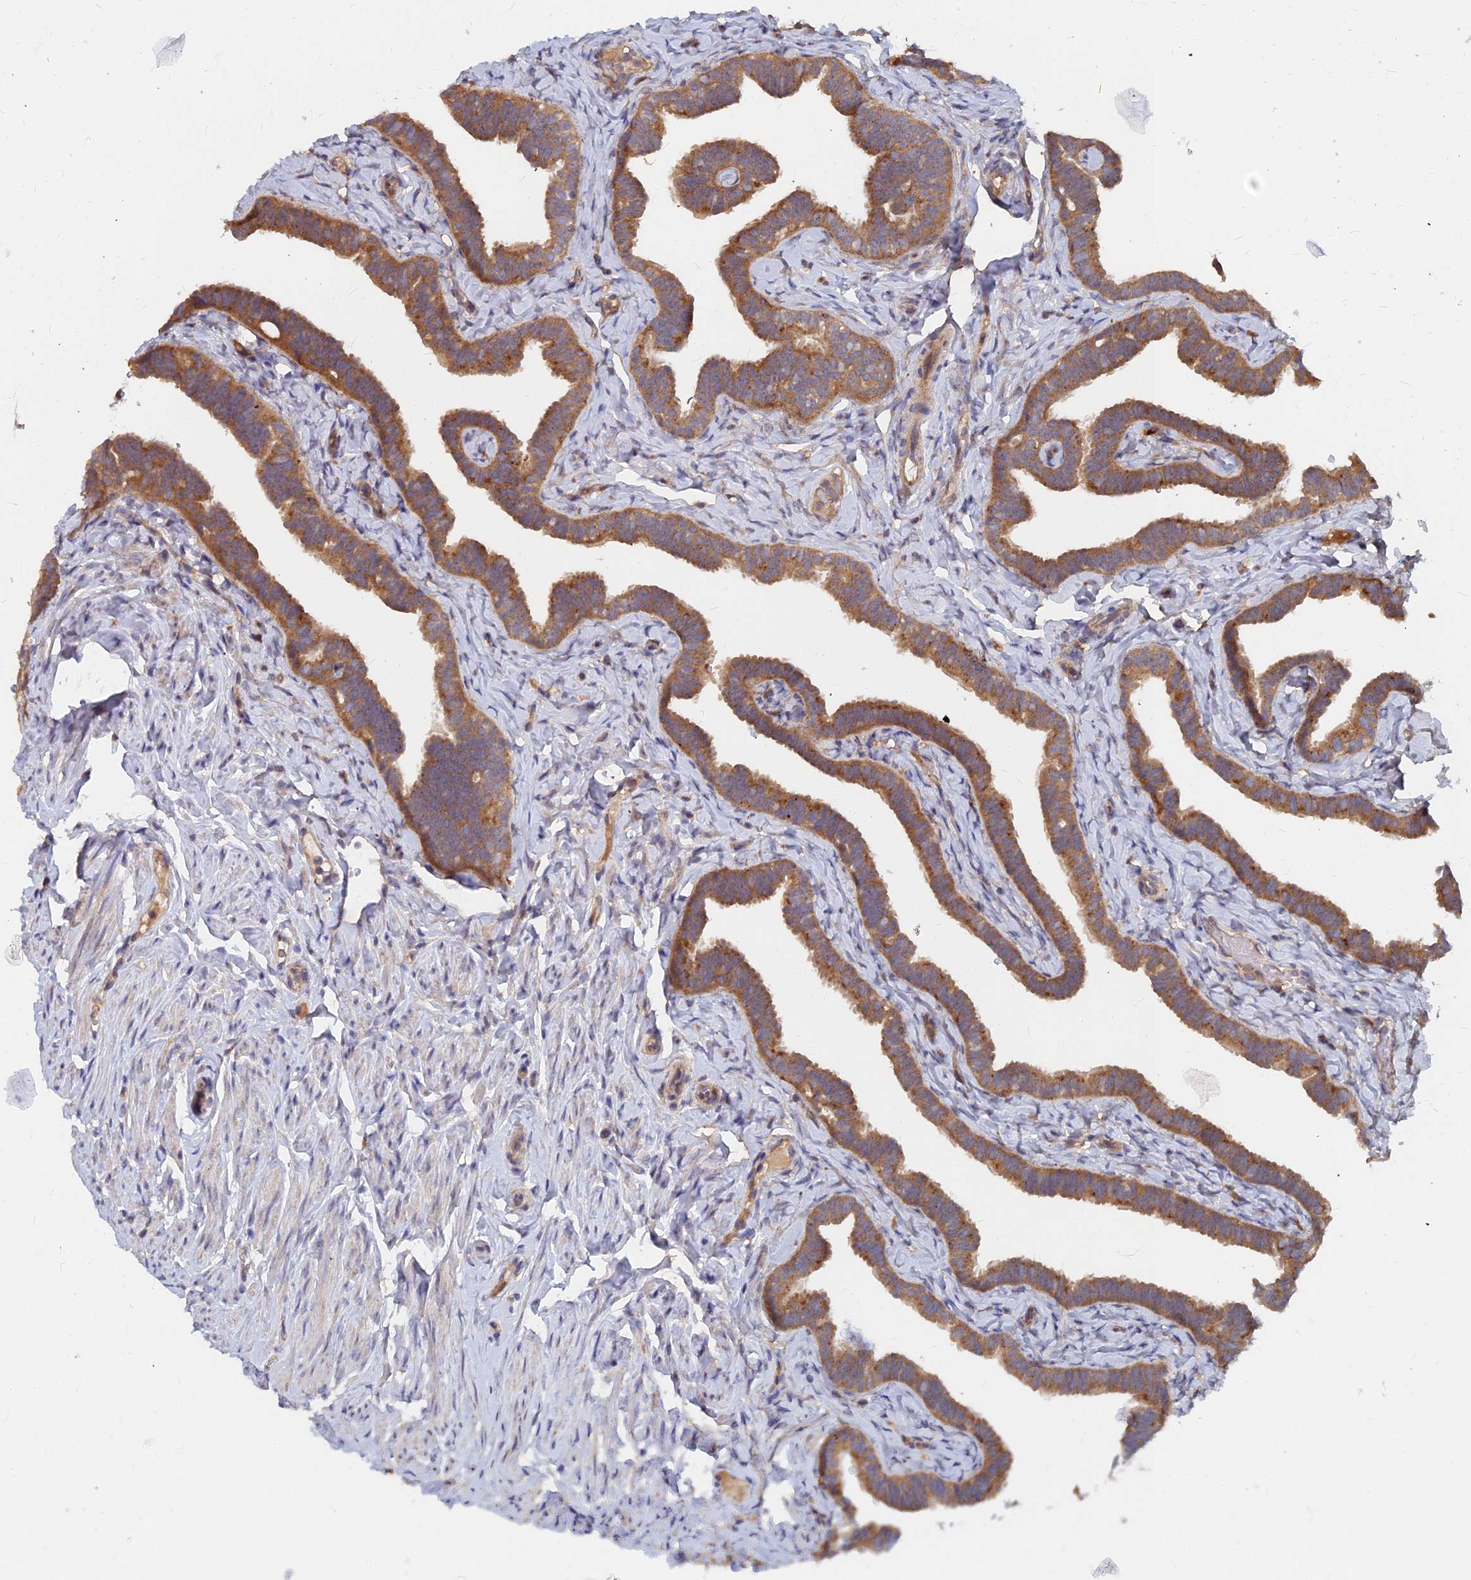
{"staining": {"intensity": "moderate", "quantity": ">75%", "location": "cytoplasmic/membranous"}, "tissue": "fallopian tube", "cell_type": "Glandular cells", "image_type": "normal", "snomed": [{"axis": "morphology", "description": "Normal tissue, NOS"}, {"axis": "topography", "description": "Fallopian tube"}], "caption": "Immunohistochemistry (IHC) micrograph of benign human fallopian tube stained for a protein (brown), which displays medium levels of moderate cytoplasmic/membranous expression in about >75% of glandular cells.", "gene": "CCZ1B", "patient": {"sex": "female", "age": 65}}